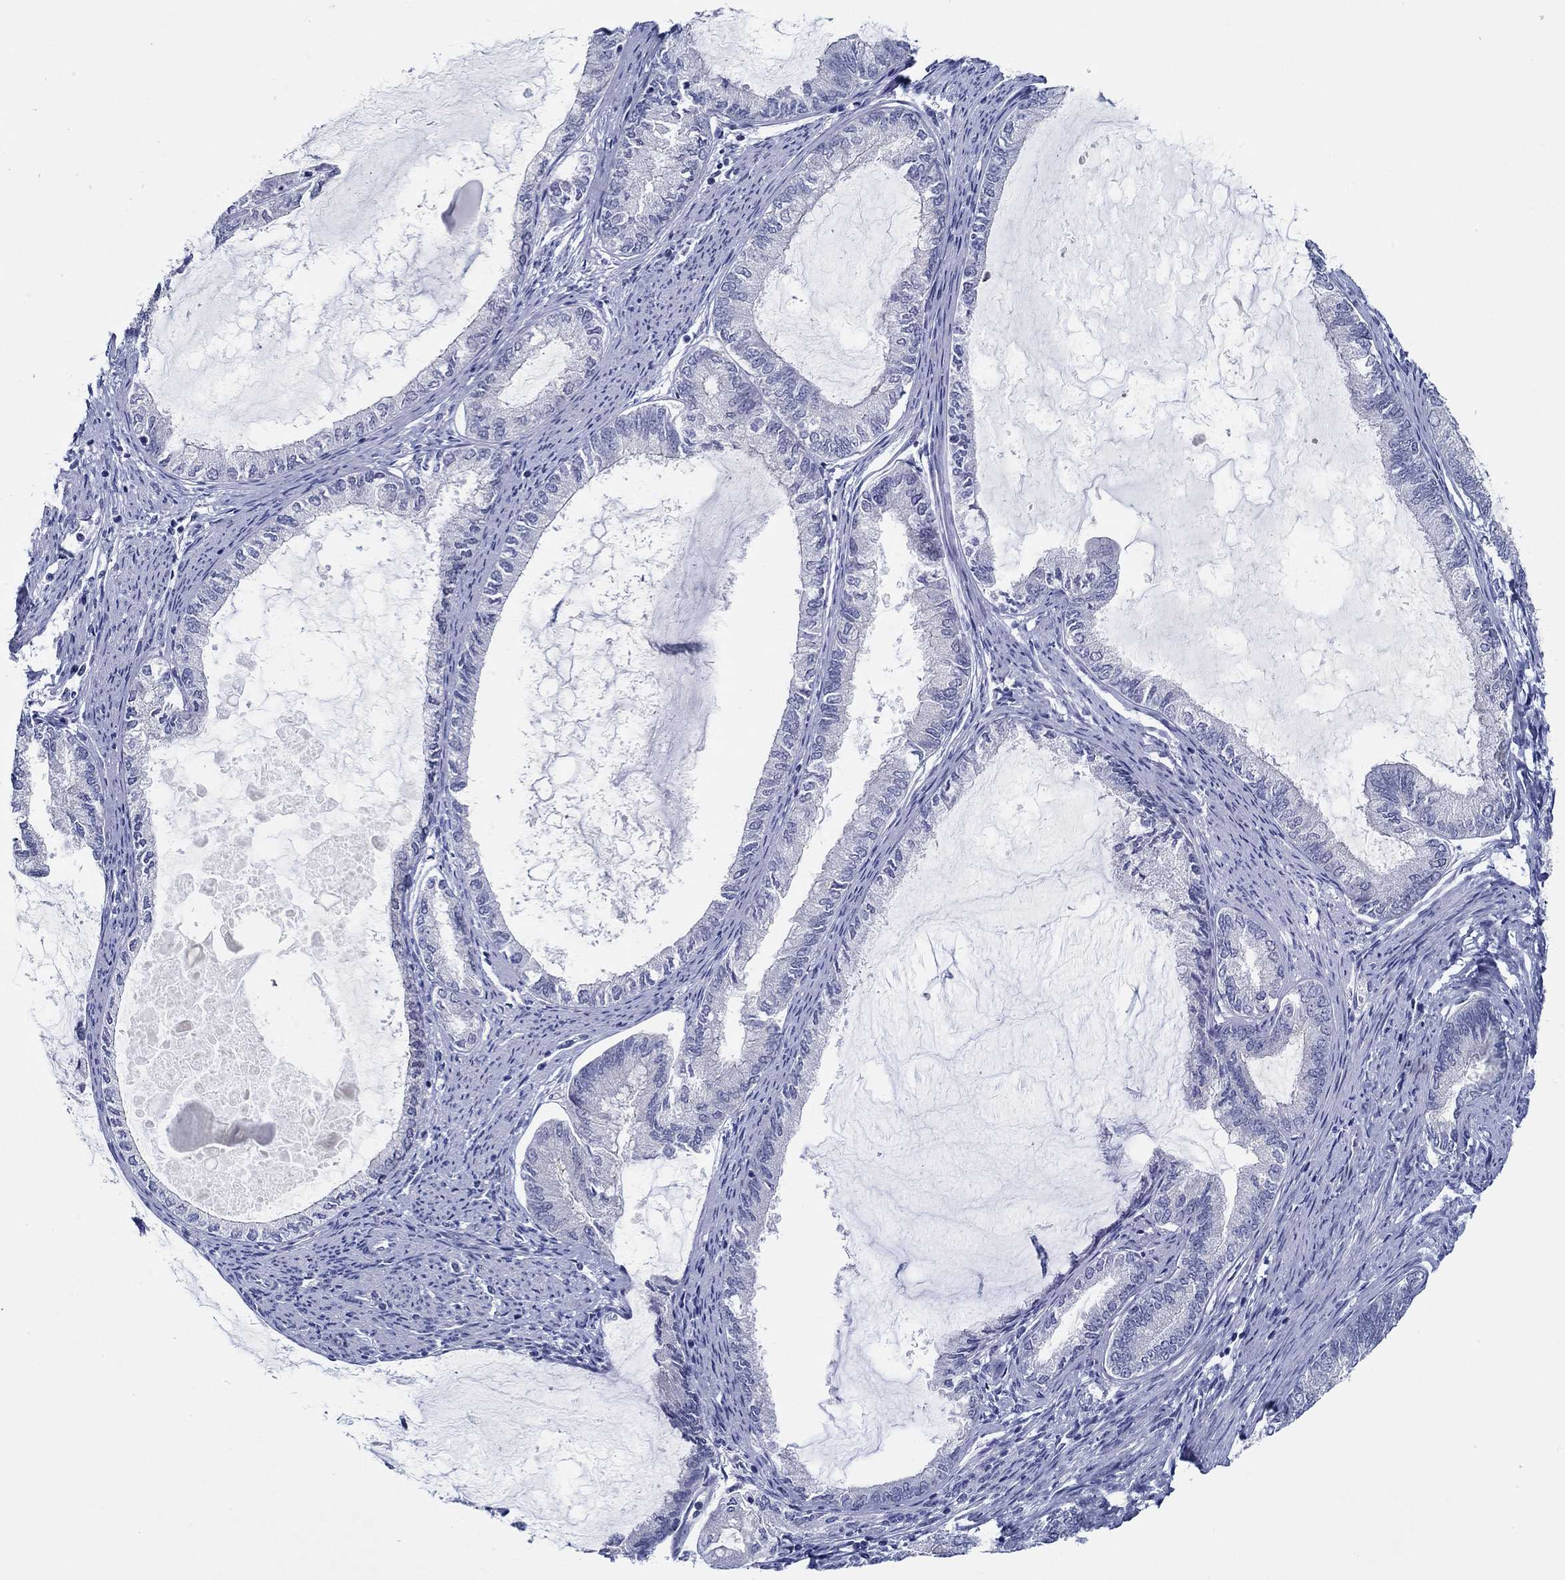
{"staining": {"intensity": "negative", "quantity": "none", "location": "none"}, "tissue": "endometrial cancer", "cell_type": "Tumor cells", "image_type": "cancer", "snomed": [{"axis": "morphology", "description": "Adenocarcinoma, NOS"}, {"axis": "topography", "description": "Endometrium"}], "caption": "Immunohistochemistry image of neoplastic tissue: endometrial cancer stained with DAB (3,3'-diaminobenzidine) shows no significant protein expression in tumor cells.", "gene": "SLC34A1", "patient": {"sex": "female", "age": 86}}